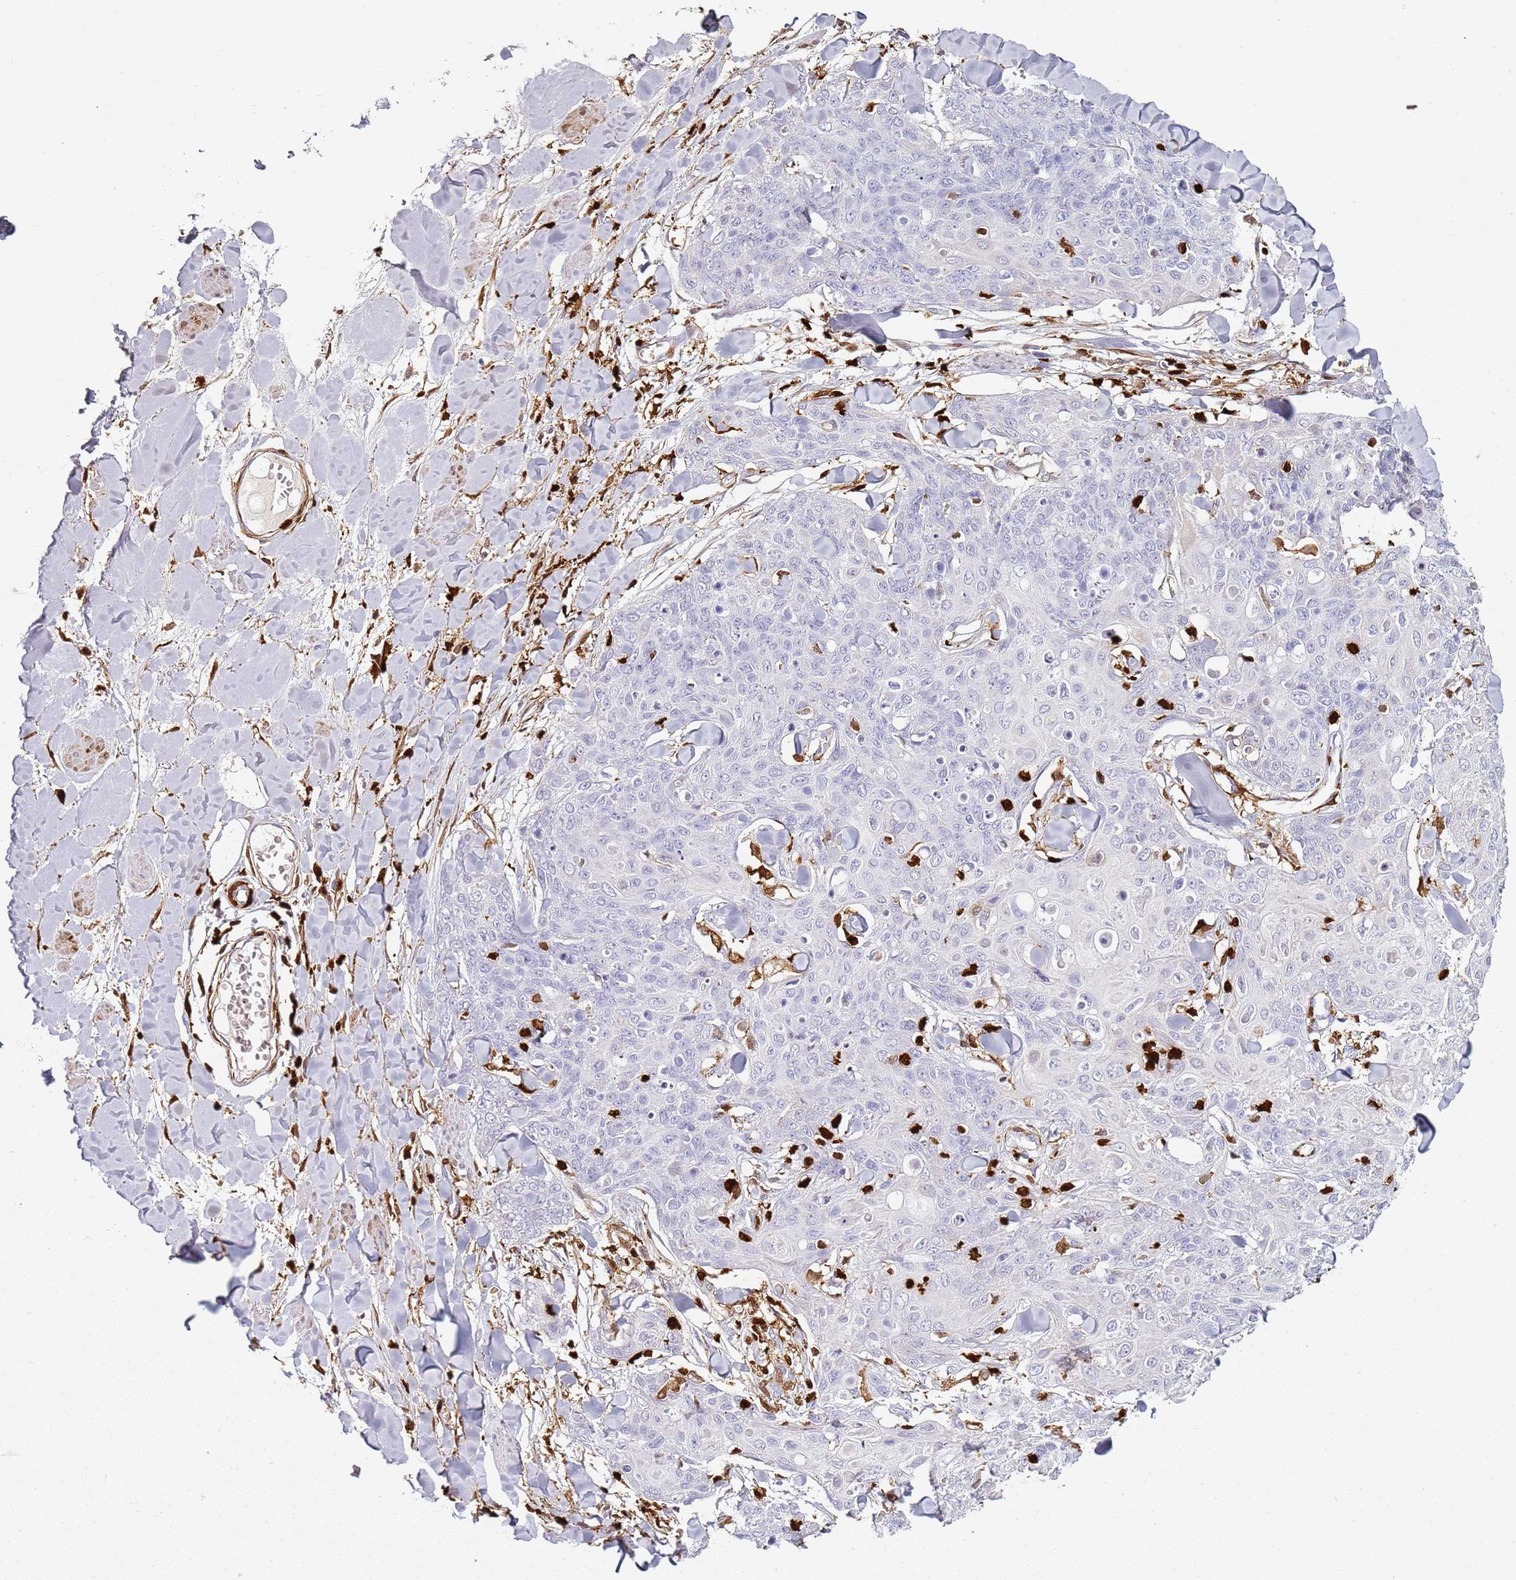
{"staining": {"intensity": "negative", "quantity": "none", "location": "none"}, "tissue": "skin cancer", "cell_type": "Tumor cells", "image_type": "cancer", "snomed": [{"axis": "morphology", "description": "Squamous cell carcinoma, NOS"}, {"axis": "topography", "description": "Skin"}, {"axis": "topography", "description": "Vulva"}], "caption": "A high-resolution photomicrograph shows IHC staining of skin squamous cell carcinoma, which demonstrates no significant staining in tumor cells. Nuclei are stained in blue.", "gene": "S100A4", "patient": {"sex": "female", "age": 85}}